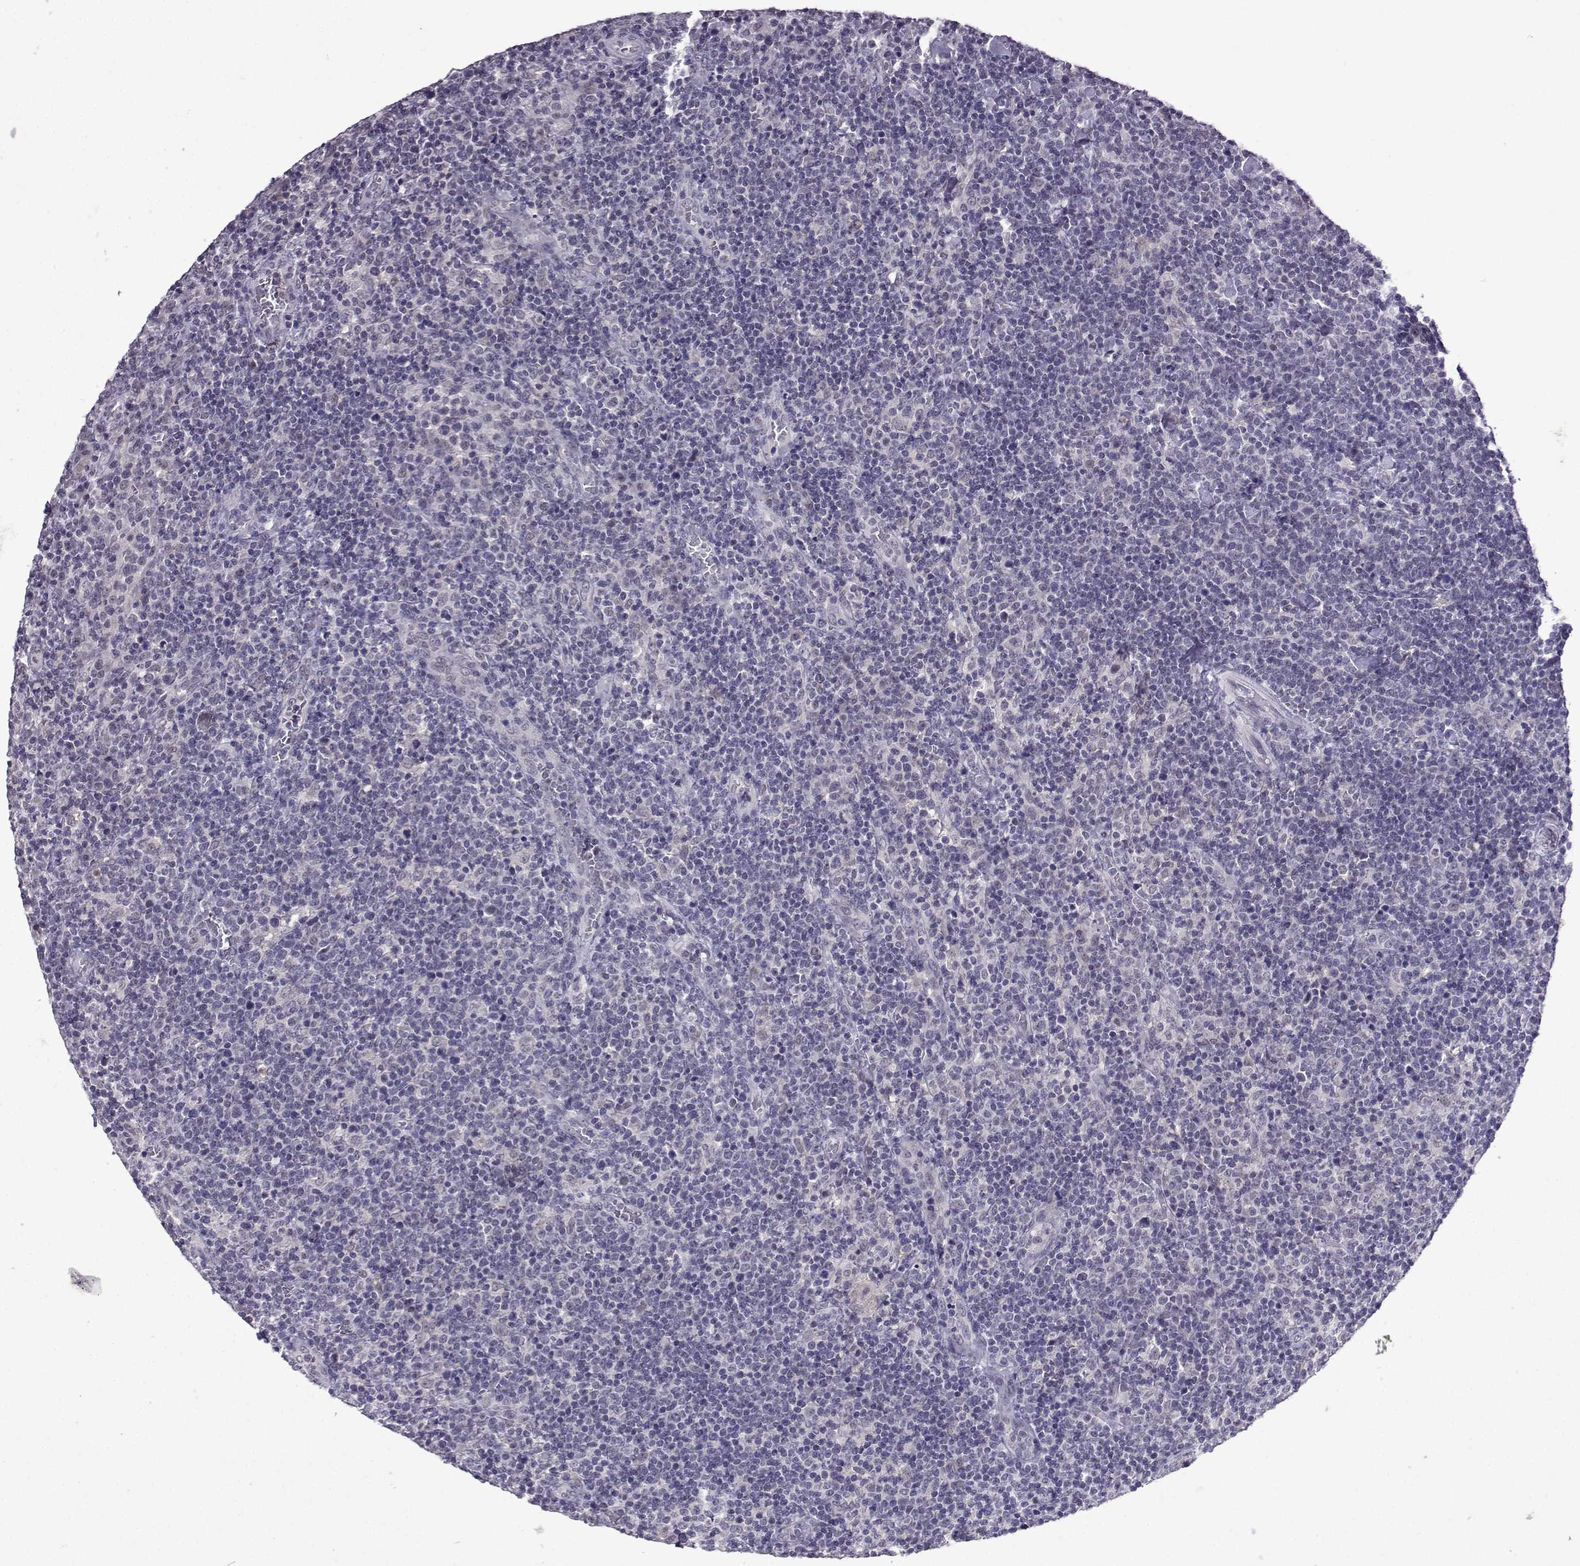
{"staining": {"intensity": "negative", "quantity": "none", "location": "none"}, "tissue": "lymphoma", "cell_type": "Tumor cells", "image_type": "cancer", "snomed": [{"axis": "morphology", "description": "Malignant lymphoma, non-Hodgkin's type, High grade"}, {"axis": "topography", "description": "Lymph node"}], "caption": "An image of high-grade malignant lymphoma, non-Hodgkin's type stained for a protein shows no brown staining in tumor cells.", "gene": "CCL28", "patient": {"sex": "male", "age": 61}}